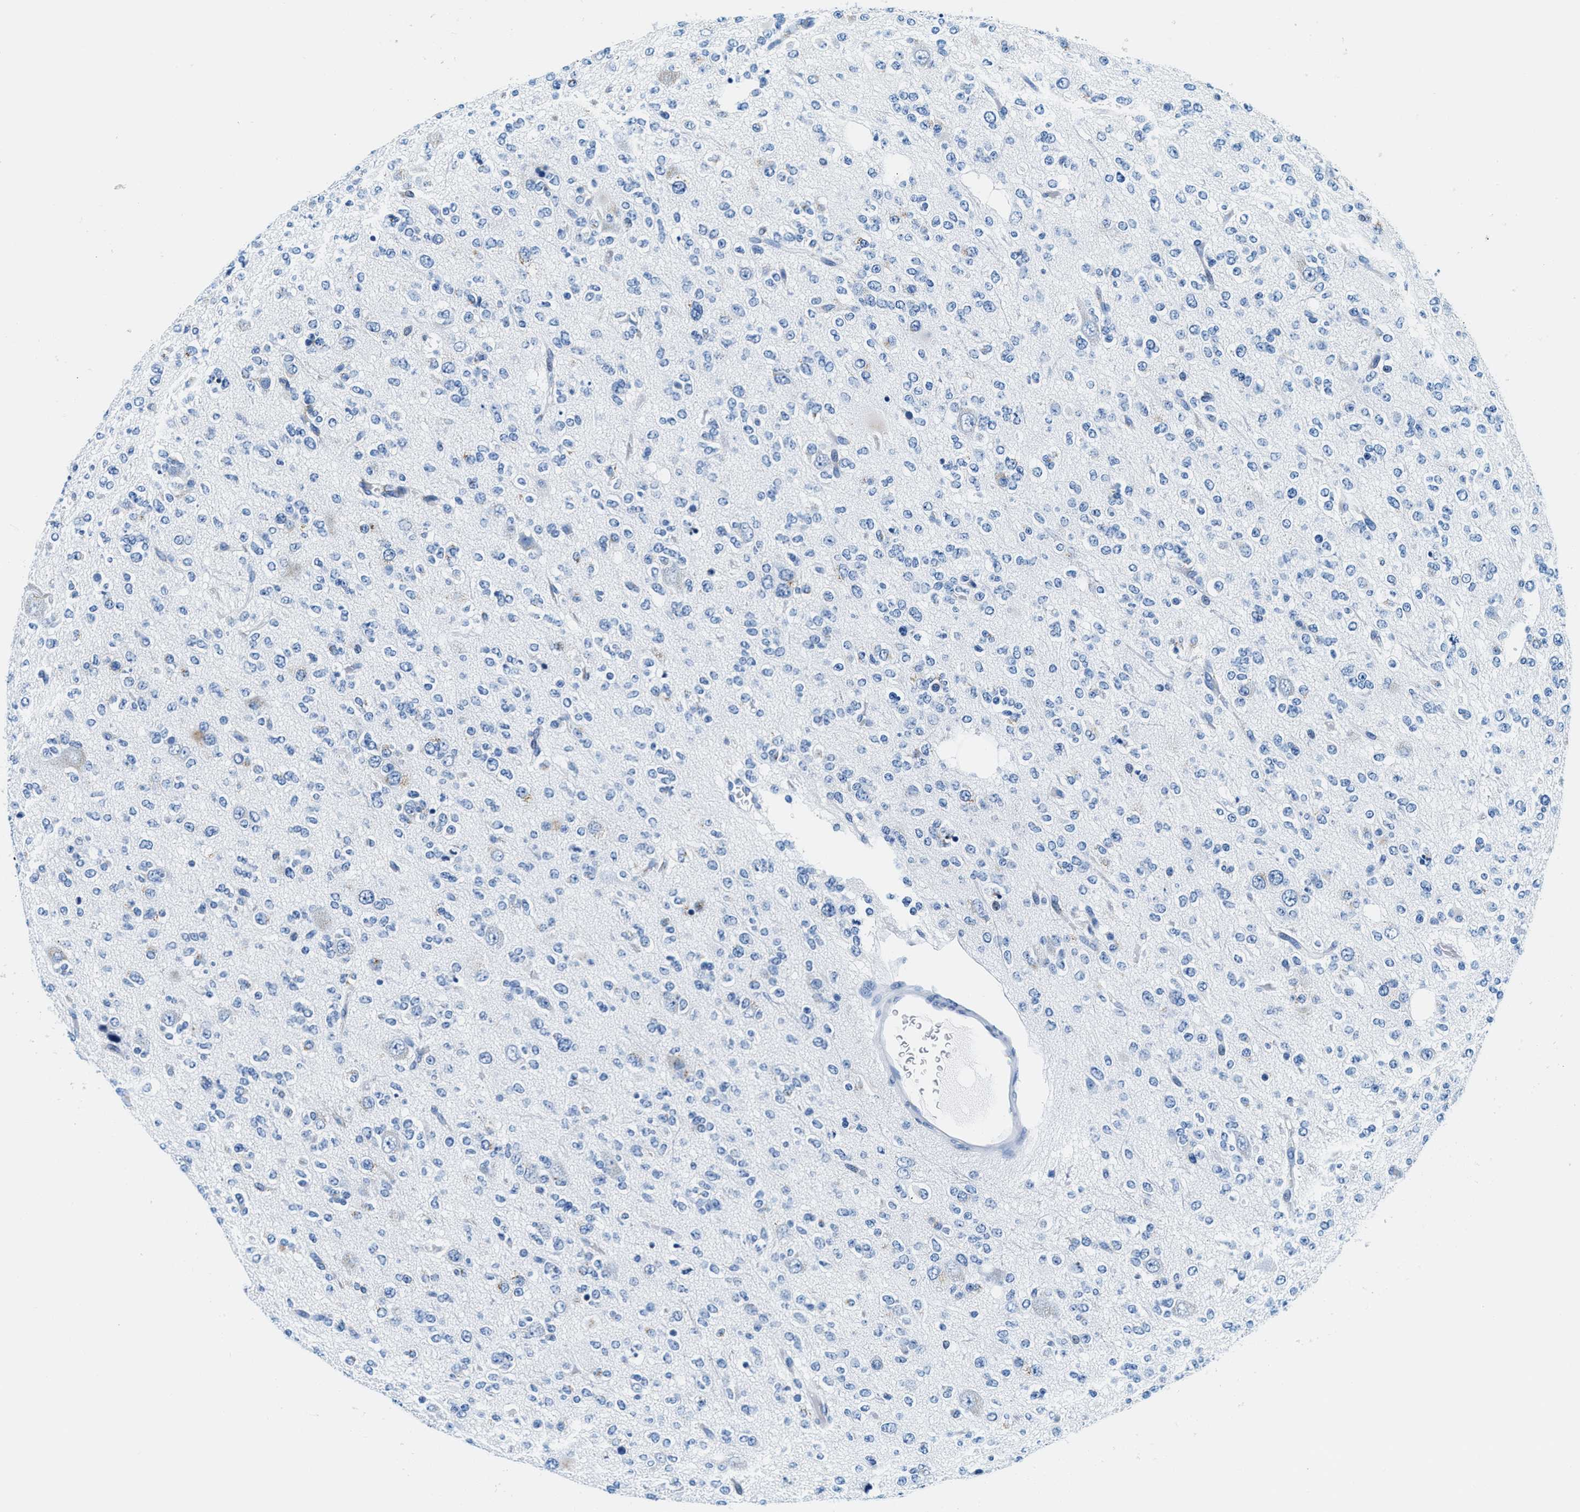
{"staining": {"intensity": "negative", "quantity": "none", "location": "none"}, "tissue": "glioma", "cell_type": "Tumor cells", "image_type": "cancer", "snomed": [{"axis": "morphology", "description": "Glioma, malignant, Low grade"}, {"axis": "topography", "description": "Brain"}], "caption": "Glioma was stained to show a protein in brown. There is no significant staining in tumor cells.", "gene": "VPS53", "patient": {"sex": "male", "age": 38}}